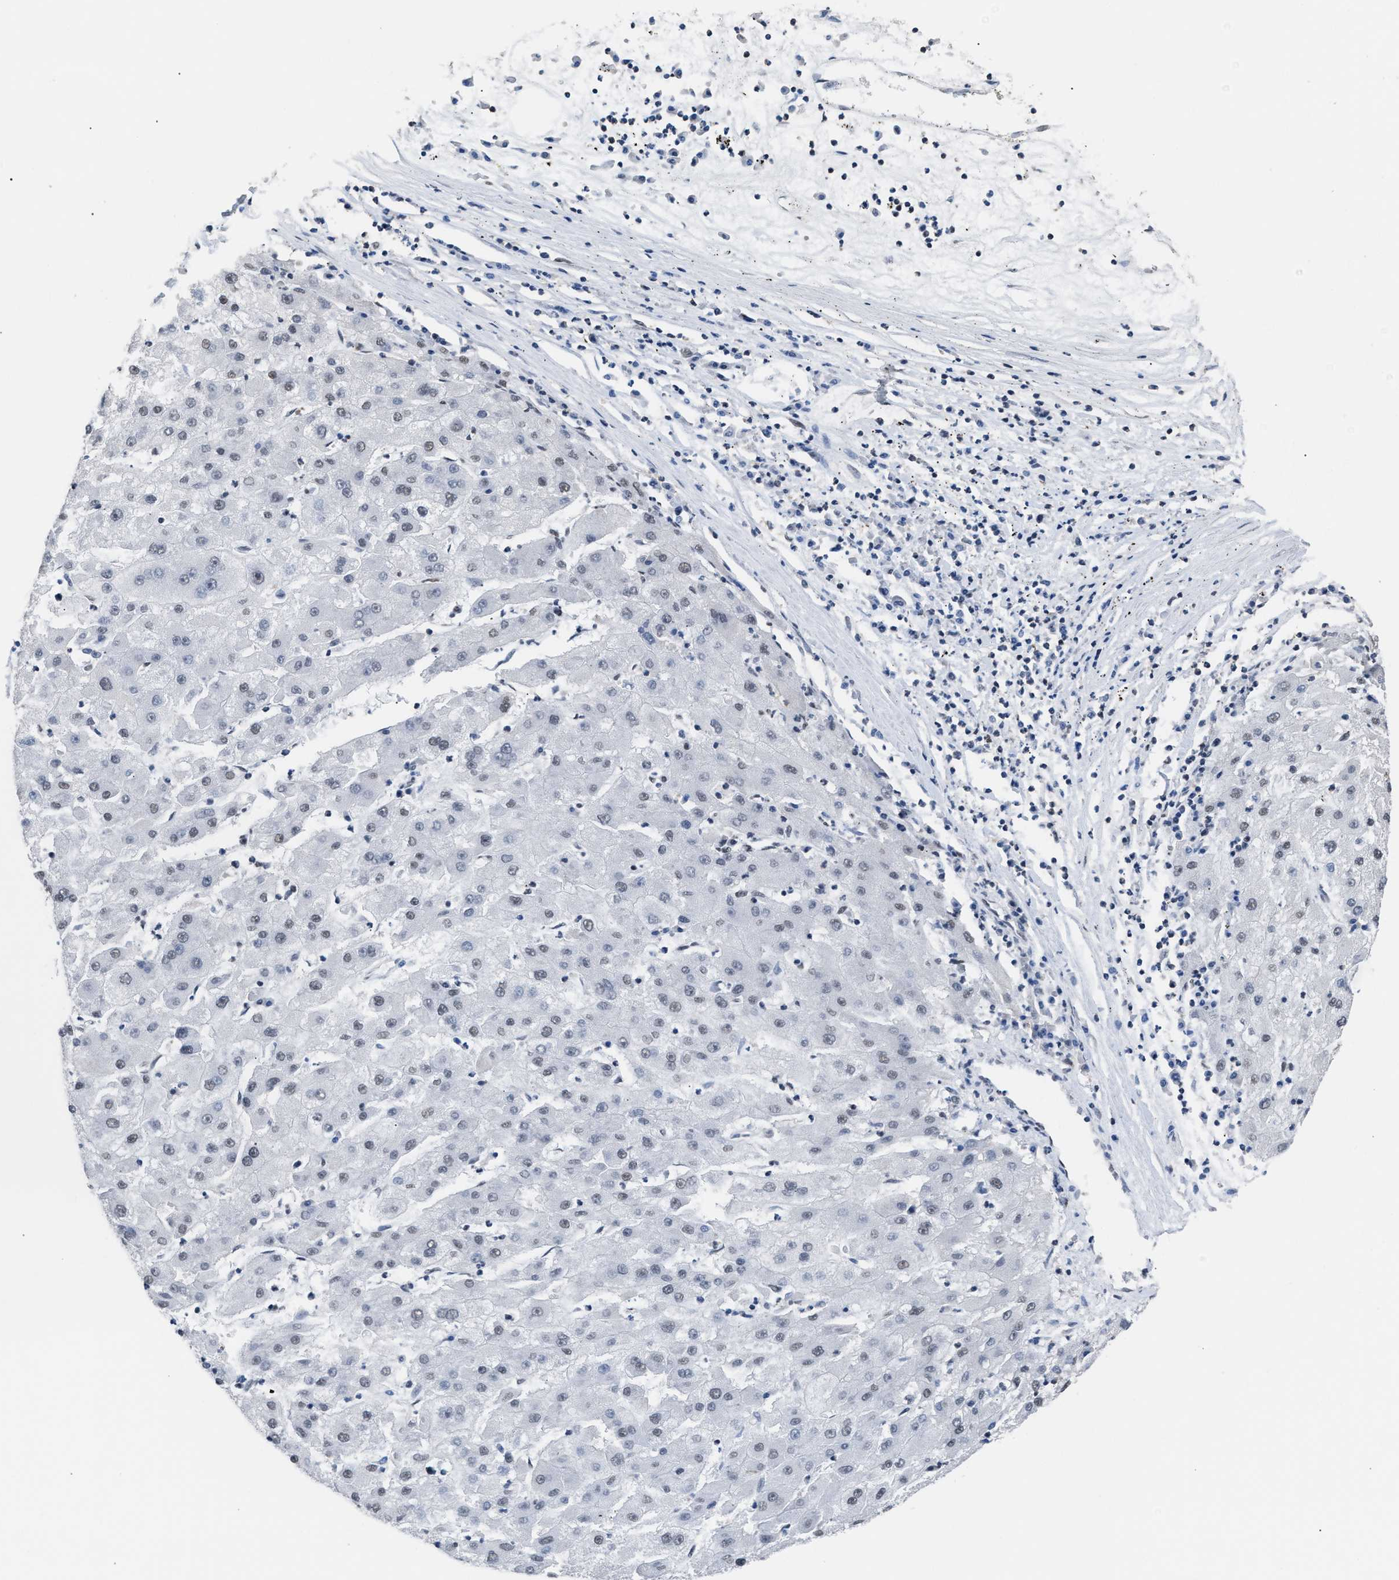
{"staining": {"intensity": "weak", "quantity": ">75%", "location": "nuclear"}, "tissue": "liver cancer", "cell_type": "Tumor cells", "image_type": "cancer", "snomed": [{"axis": "morphology", "description": "Carcinoma, Hepatocellular, NOS"}, {"axis": "topography", "description": "Liver"}], "caption": "Liver hepatocellular carcinoma stained with immunohistochemistry (IHC) displays weak nuclear positivity in about >75% of tumor cells. The staining was performed using DAB, with brown indicating positive protein expression. Nuclei are stained blue with hematoxylin.", "gene": "CCAR2", "patient": {"sex": "male", "age": 72}}